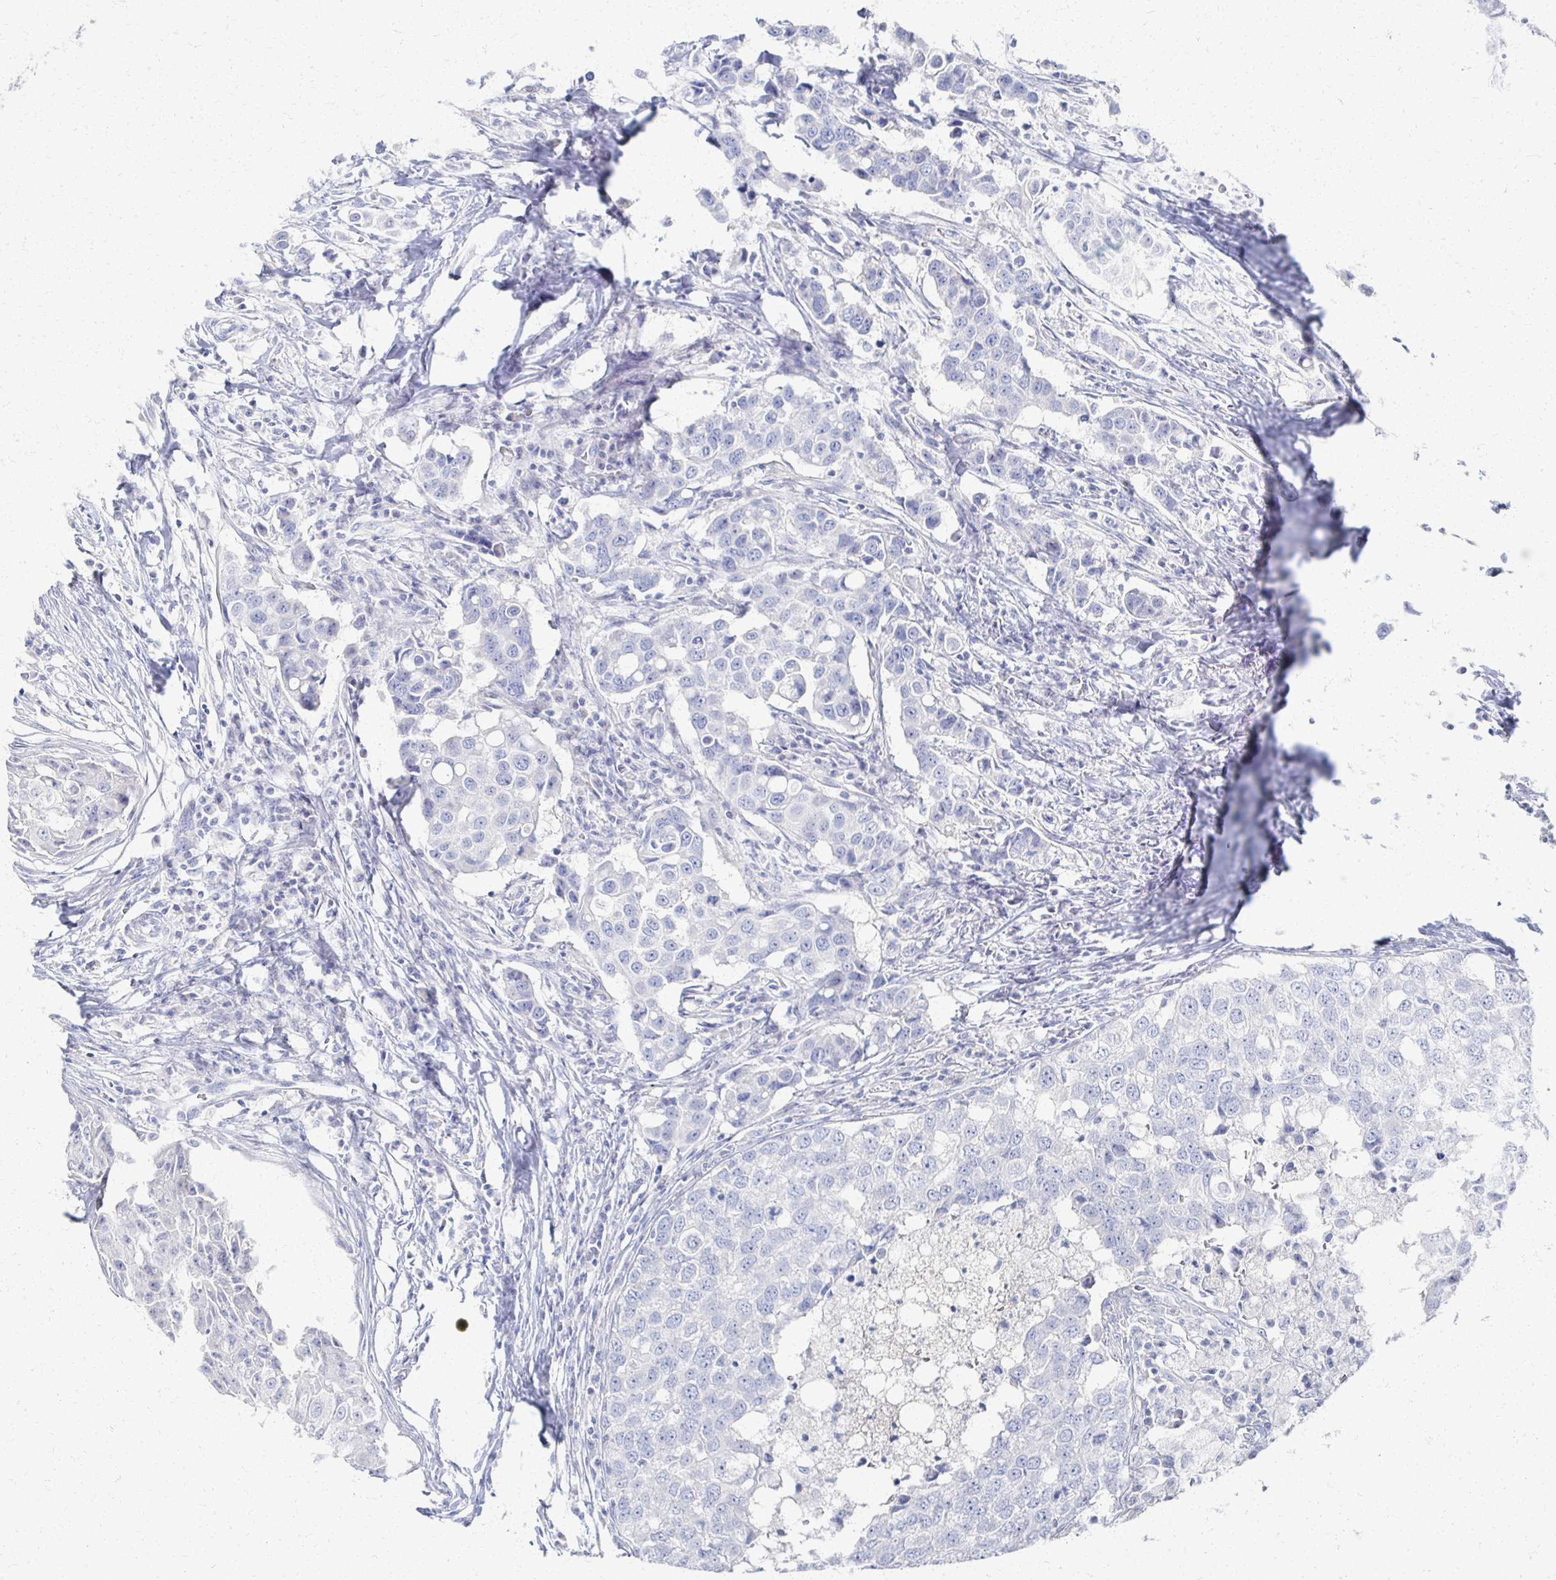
{"staining": {"intensity": "negative", "quantity": "none", "location": "none"}, "tissue": "breast cancer", "cell_type": "Tumor cells", "image_type": "cancer", "snomed": [{"axis": "morphology", "description": "Duct carcinoma"}, {"axis": "topography", "description": "Breast"}], "caption": "Immunohistochemical staining of human breast infiltrating ductal carcinoma reveals no significant staining in tumor cells. (Brightfield microscopy of DAB immunohistochemistry (IHC) at high magnification).", "gene": "PRR20A", "patient": {"sex": "female", "age": 27}}